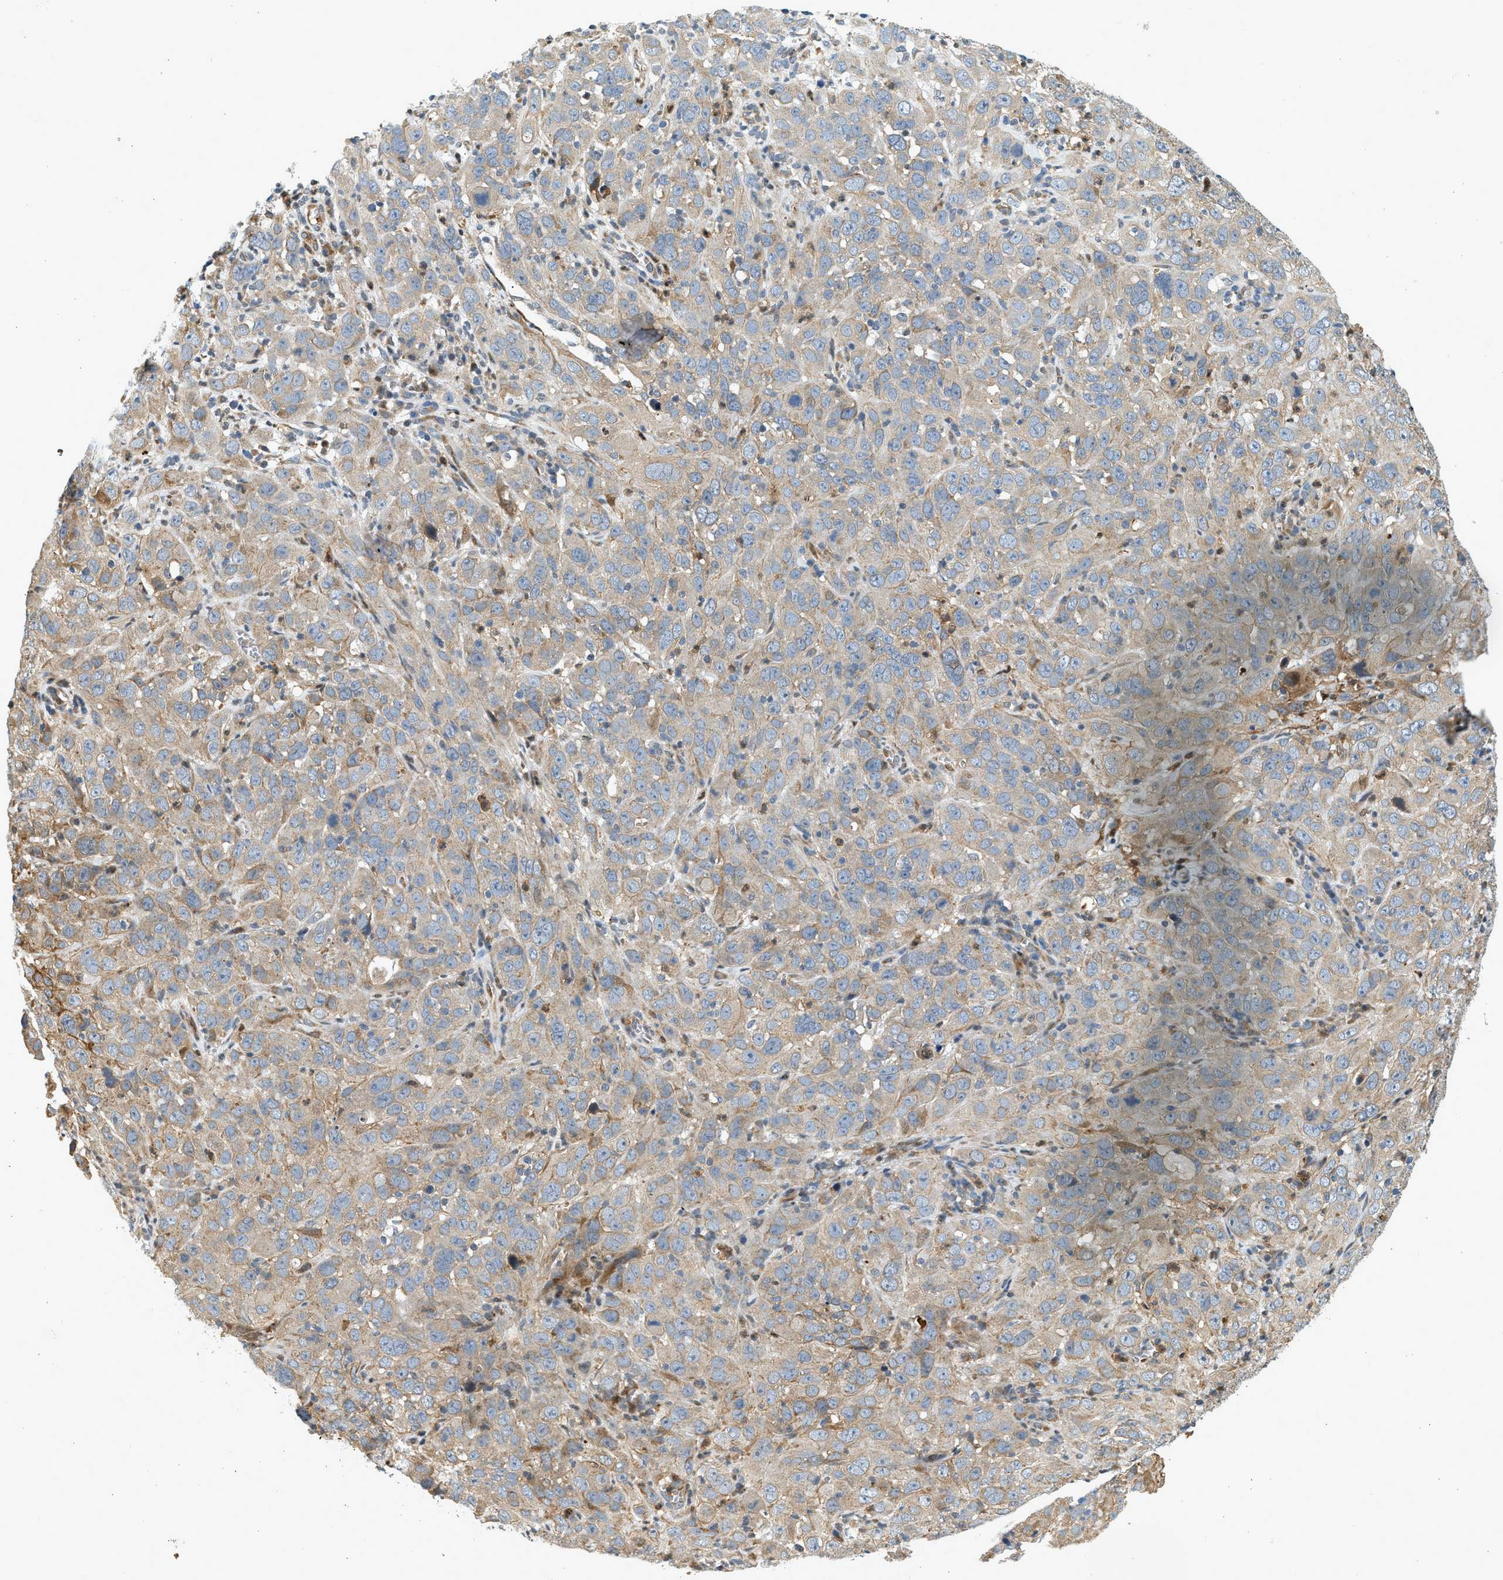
{"staining": {"intensity": "weak", "quantity": "25%-75%", "location": "cytoplasmic/membranous"}, "tissue": "cervical cancer", "cell_type": "Tumor cells", "image_type": "cancer", "snomed": [{"axis": "morphology", "description": "Squamous cell carcinoma, NOS"}, {"axis": "topography", "description": "Cervix"}], "caption": "Protein expression analysis of human cervical squamous cell carcinoma reveals weak cytoplasmic/membranous expression in approximately 25%-75% of tumor cells.", "gene": "NRSN2", "patient": {"sex": "female", "age": 32}}